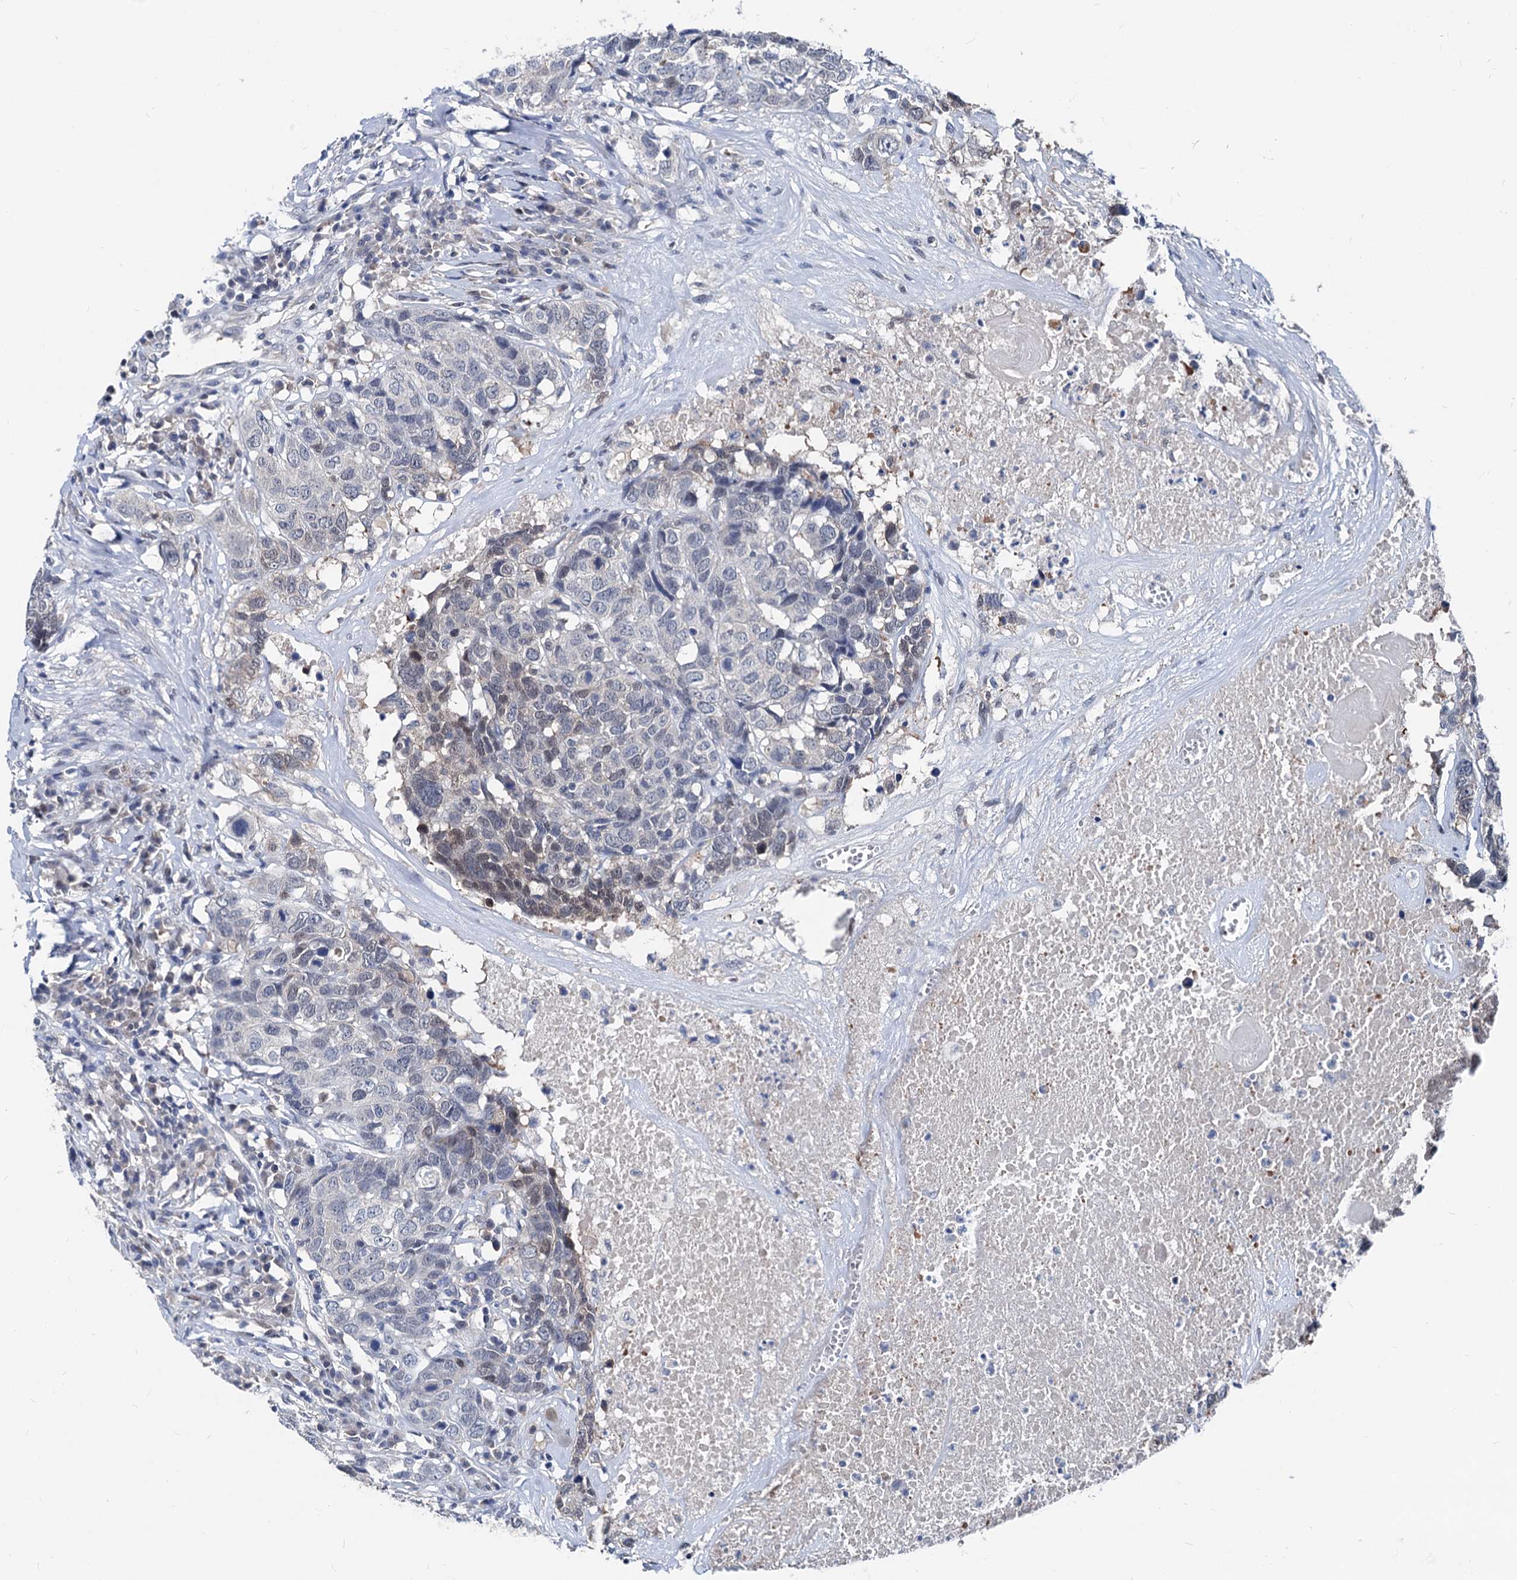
{"staining": {"intensity": "weak", "quantity": "<25%", "location": "nuclear"}, "tissue": "head and neck cancer", "cell_type": "Tumor cells", "image_type": "cancer", "snomed": [{"axis": "morphology", "description": "Squamous cell carcinoma, NOS"}, {"axis": "topography", "description": "Head-Neck"}], "caption": "Head and neck cancer was stained to show a protein in brown. There is no significant staining in tumor cells.", "gene": "GLO1", "patient": {"sex": "male", "age": 66}}